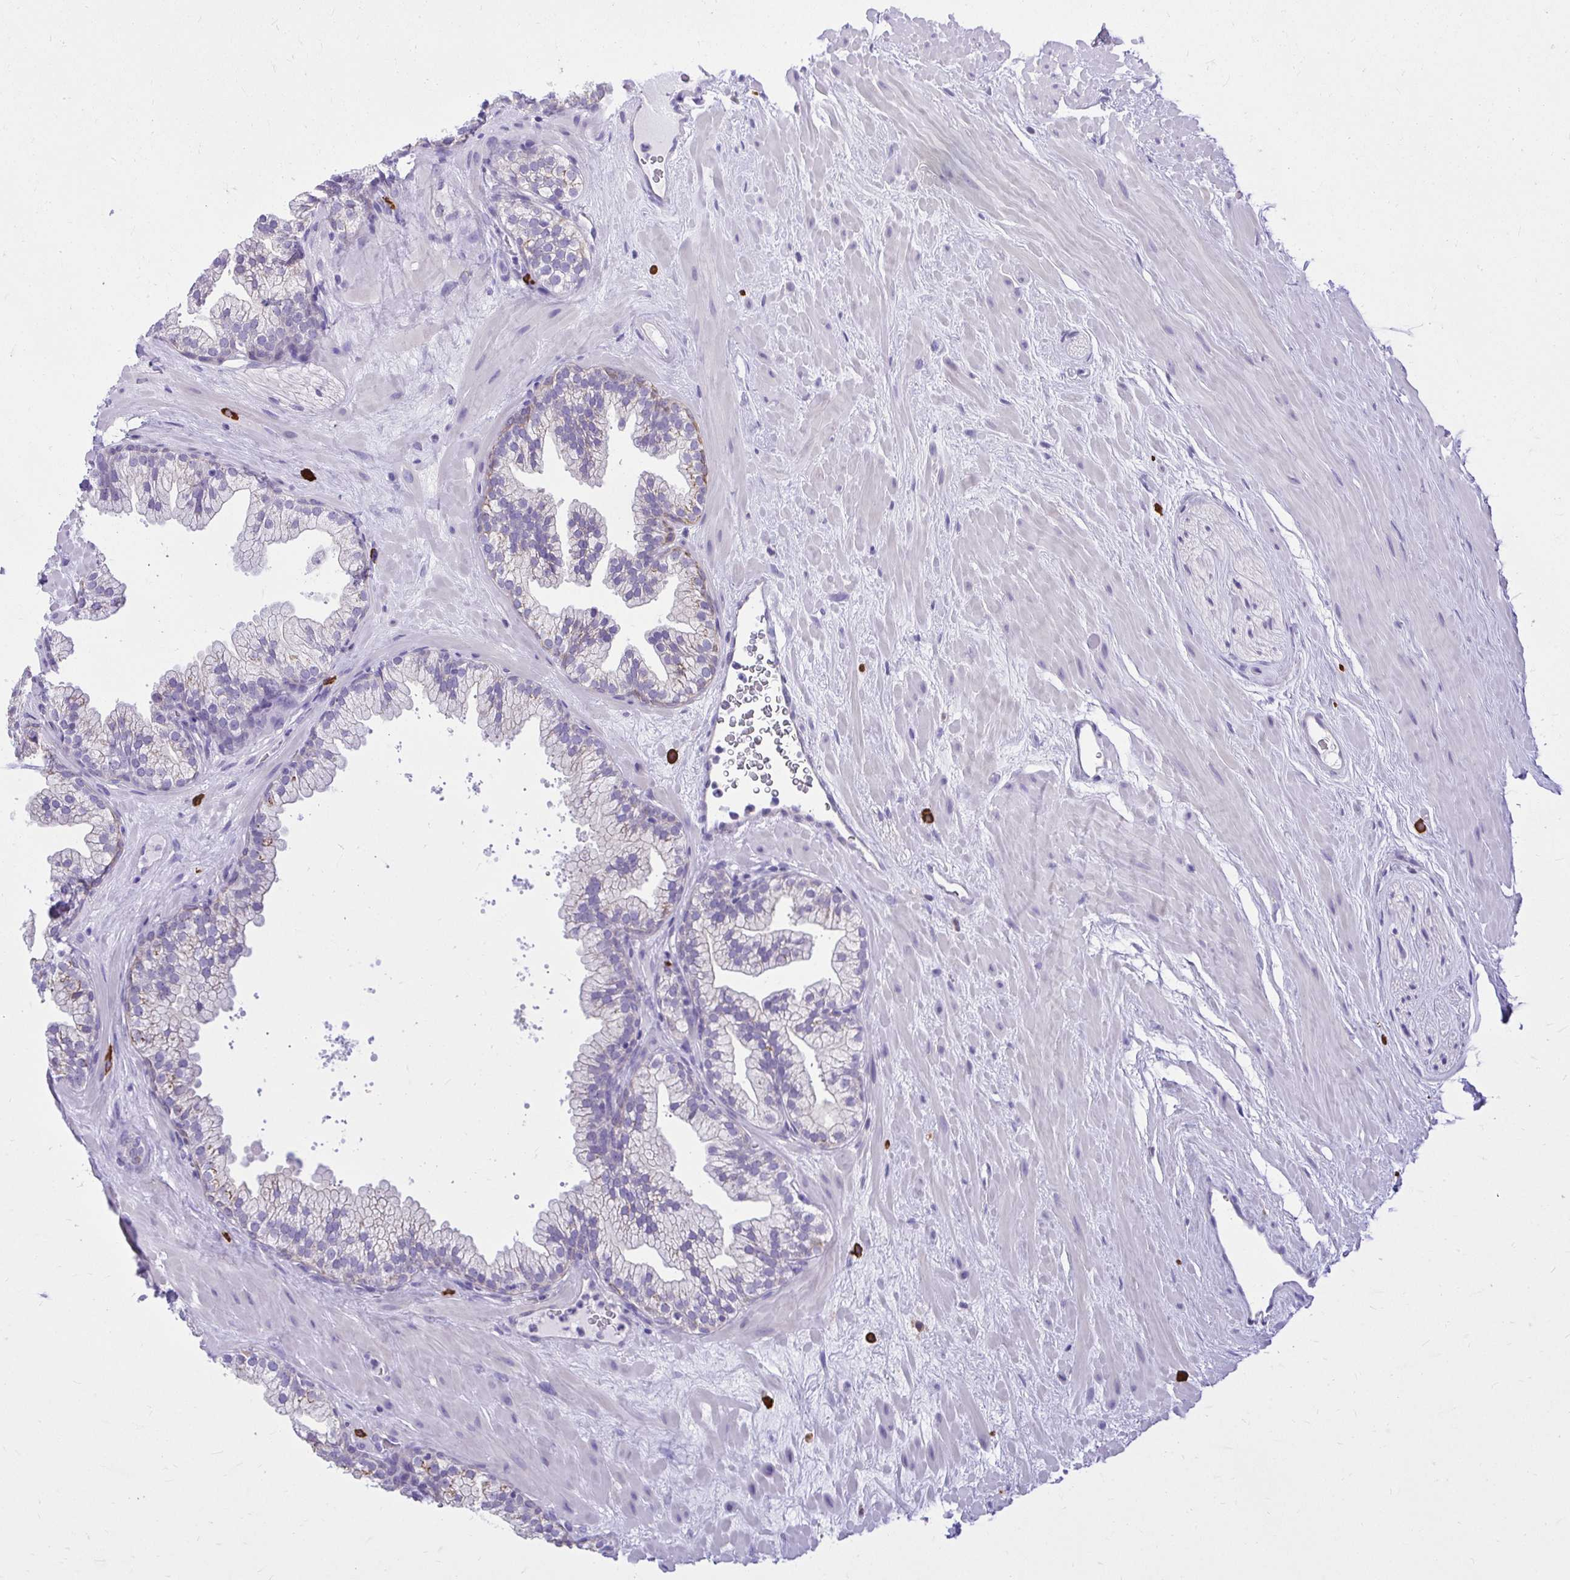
{"staining": {"intensity": "negative", "quantity": "none", "location": "none"}, "tissue": "prostate", "cell_type": "Glandular cells", "image_type": "normal", "snomed": [{"axis": "morphology", "description": "Normal tissue, NOS"}, {"axis": "topography", "description": "Prostate"}, {"axis": "topography", "description": "Peripheral nerve tissue"}], "caption": "This is an immunohistochemistry (IHC) micrograph of normal prostate. There is no positivity in glandular cells.", "gene": "PSD", "patient": {"sex": "male", "age": 61}}